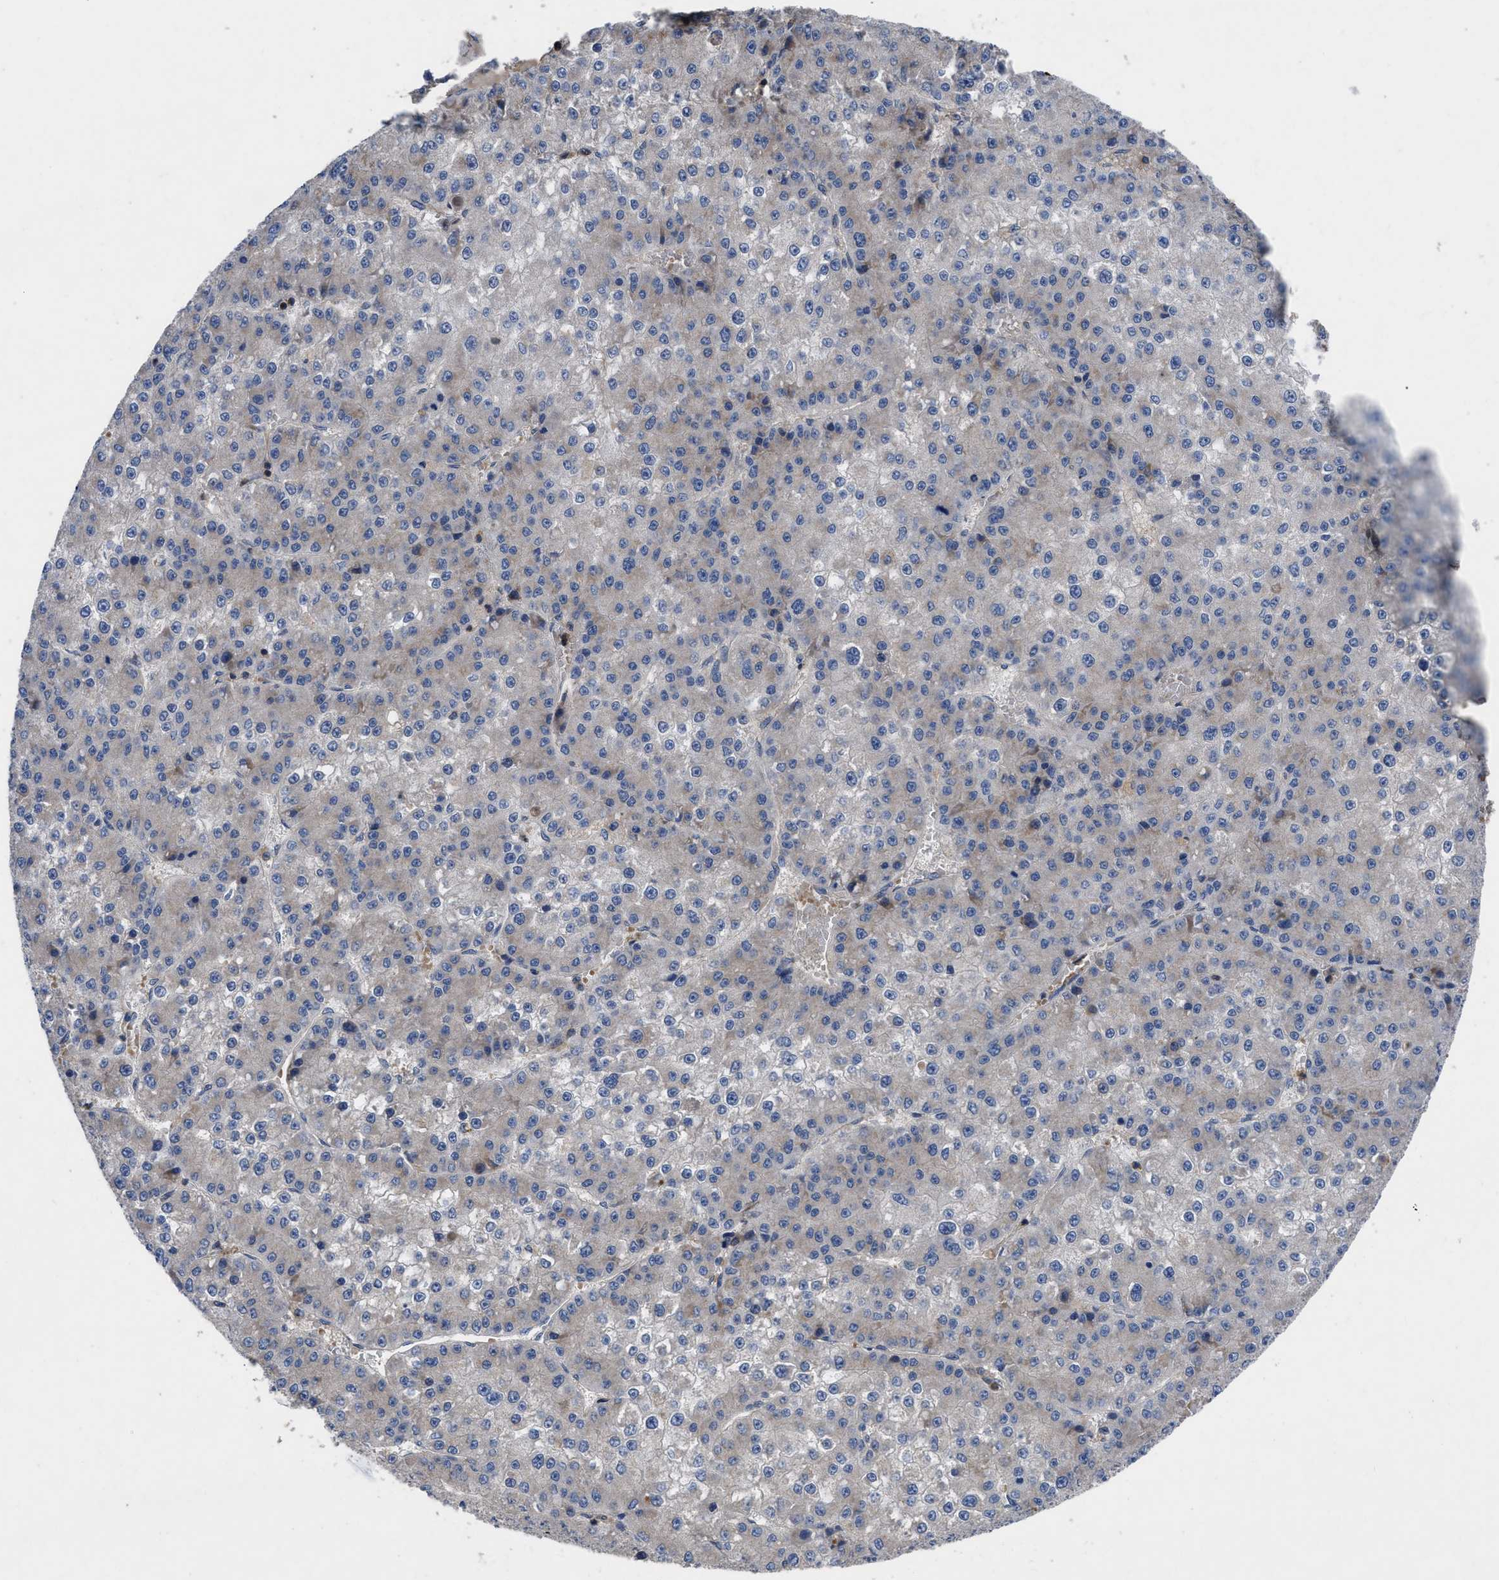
{"staining": {"intensity": "moderate", "quantity": "<25%", "location": "cytoplasmic/membranous"}, "tissue": "liver cancer", "cell_type": "Tumor cells", "image_type": "cancer", "snomed": [{"axis": "morphology", "description": "Carcinoma, Hepatocellular, NOS"}, {"axis": "topography", "description": "Liver"}], "caption": "Immunohistochemistry (IHC) (DAB (3,3'-diaminobenzidine)) staining of liver cancer (hepatocellular carcinoma) shows moderate cytoplasmic/membranous protein staining in approximately <25% of tumor cells.", "gene": "YBEY", "patient": {"sex": "female", "age": 73}}